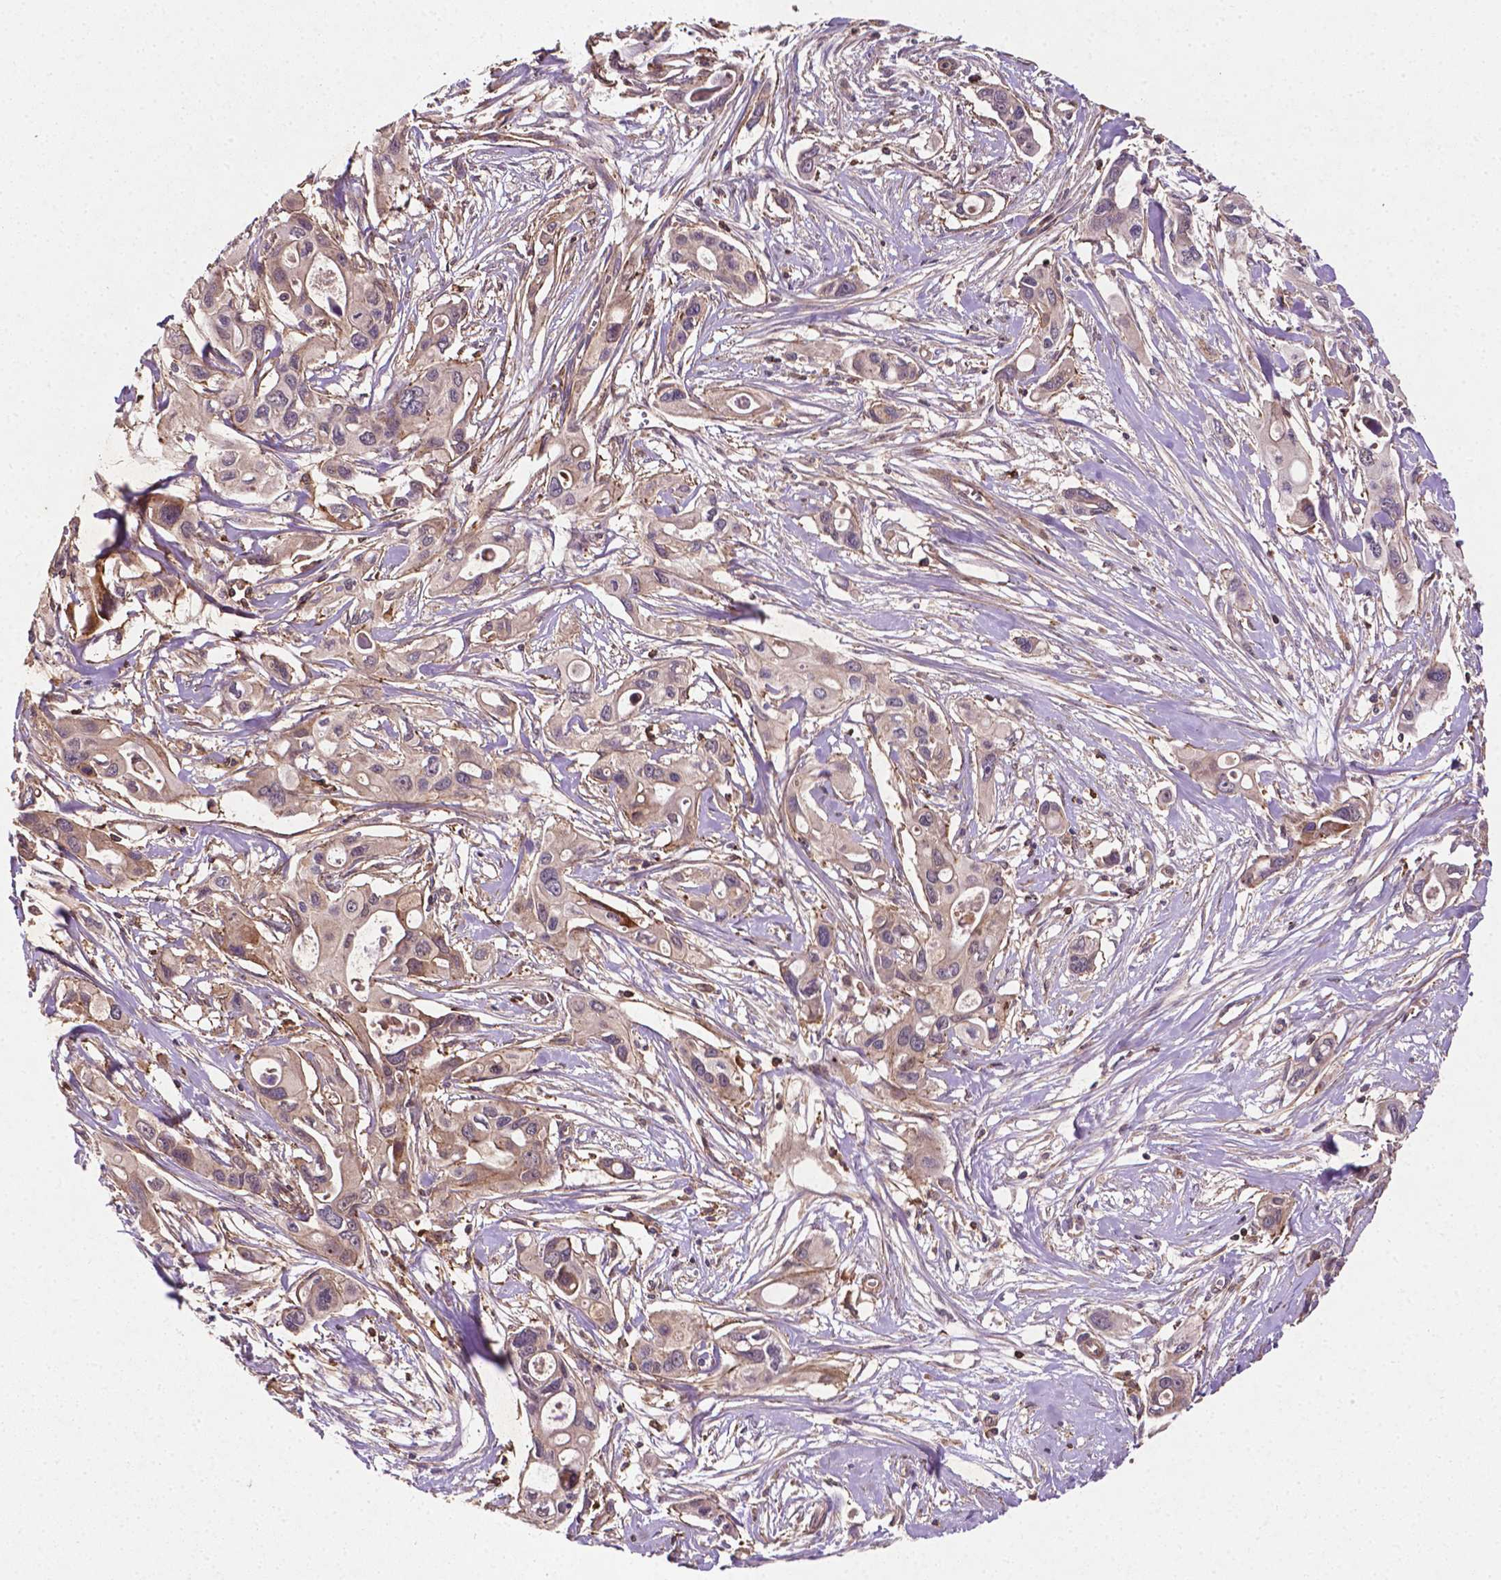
{"staining": {"intensity": "weak", "quantity": "<25%", "location": "cytoplasmic/membranous"}, "tissue": "pancreatic cancer", "cell_type": "Tumor cells", "image_type": "cancer", "snomed": [{"axis": "morphology", "description": "Adenocarcinoma, NOS"}, {"axis": "topography", "description": "Pancreas"}], "caption": "An immunohistochemistry (IHC) micrograph of pancreatic cancer (adenocarcinoma) is shown. There is no staining in tumor cells of pancreatic cancer (adenocarcinoma).", "gene": "ZMYND19", "patient": {"sex": "male", "age": 60}}